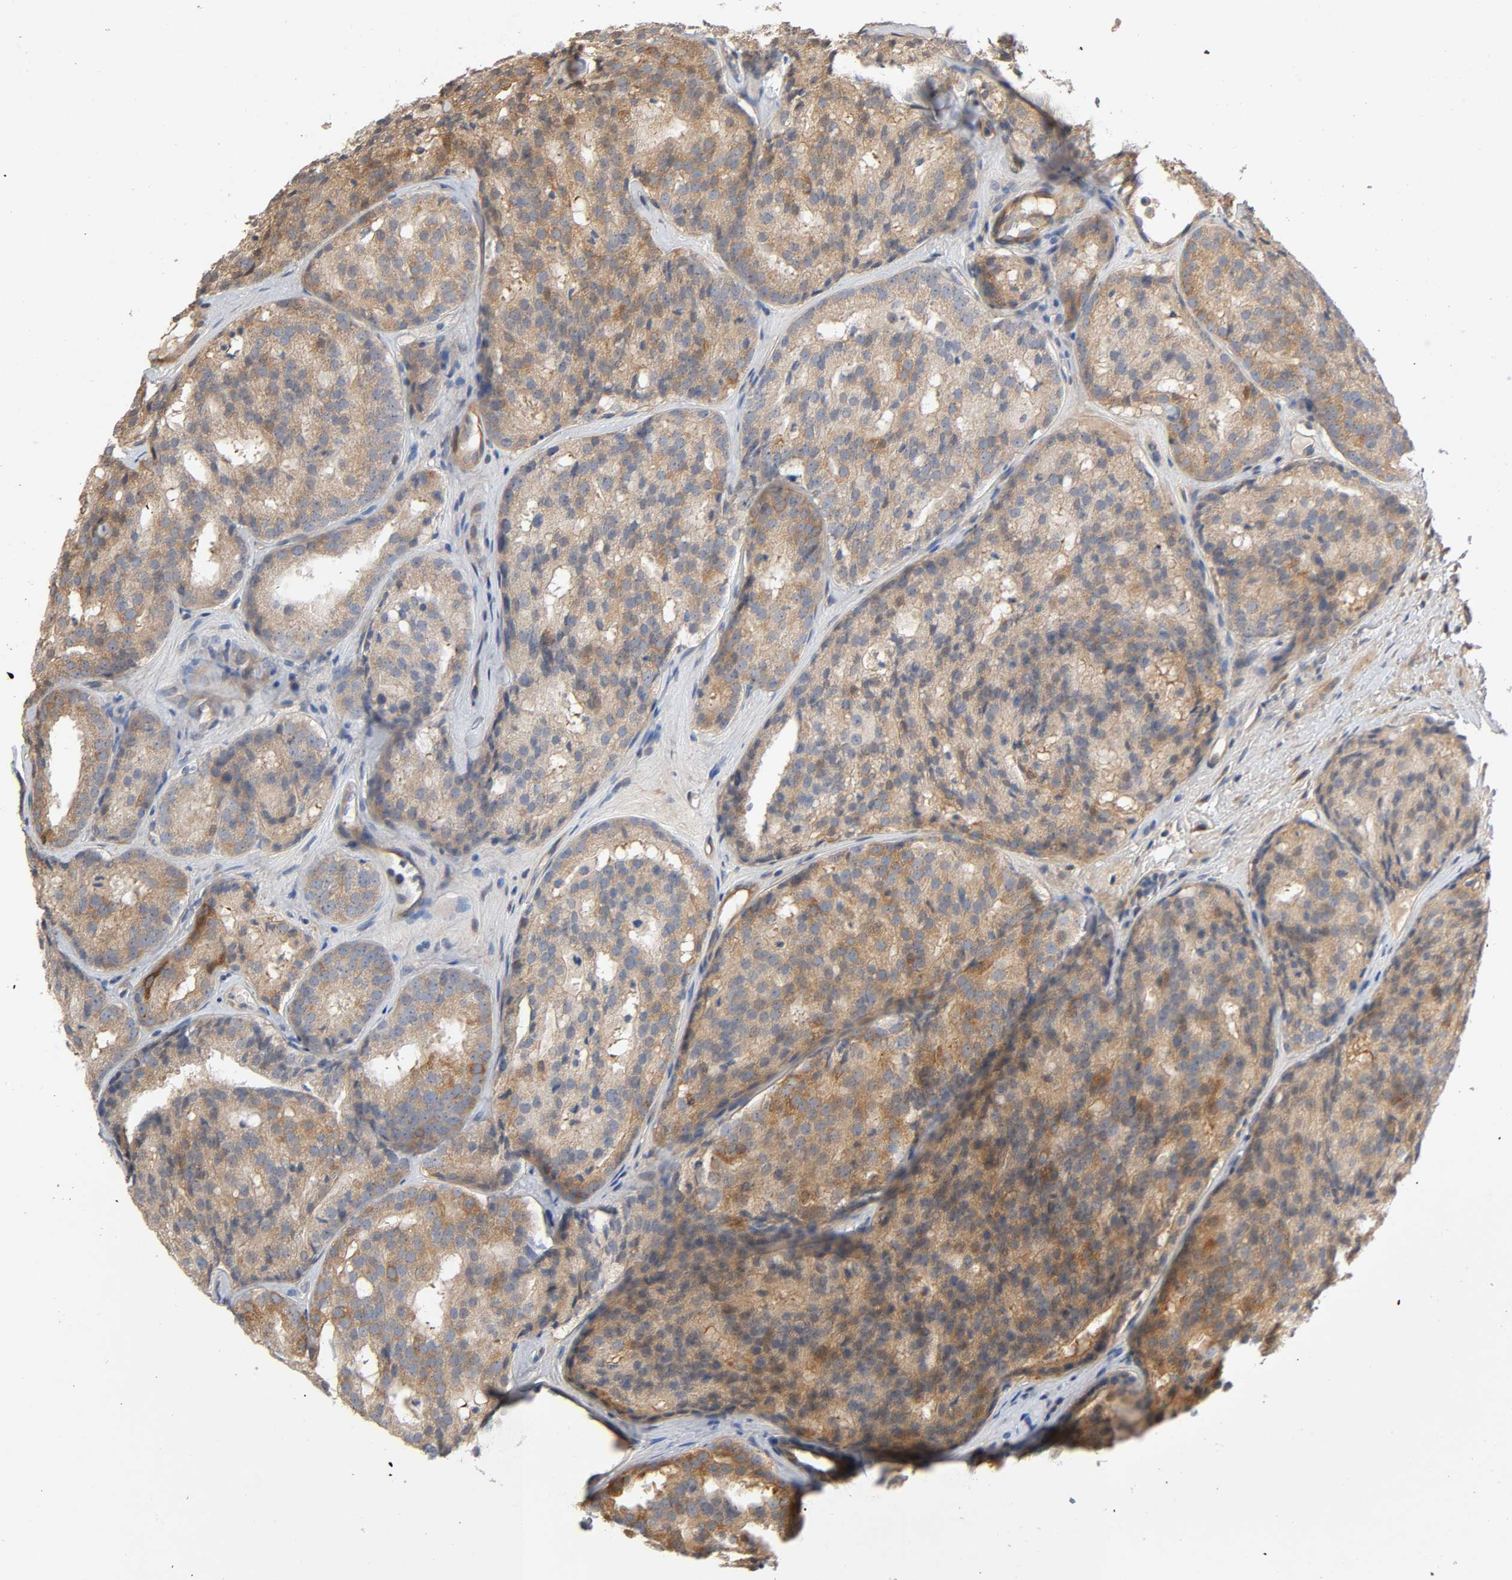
{"staining": {"intensity": "moderate", "quantity": "25%-75%", "location": "cytoplasmic/membranous"}, "tissue": "prostate cancer", "cell_type": "Tumor cells", "image_type": "cancer", "snomed": [{"axis": "morphology", "description": "Adenocarcinoma, High grade"}, {"axis": "topography", "description": "Prostate"}], "caption": "Protein staining of adenocarcinoma (high-grade) (prostate) tissue exhibits moderate cytoplasmic/membranous staining in approximately 25%-75% of tumor cells.", "gene": "SGSM1", "patient": {"sex": "male", "age": 64}}